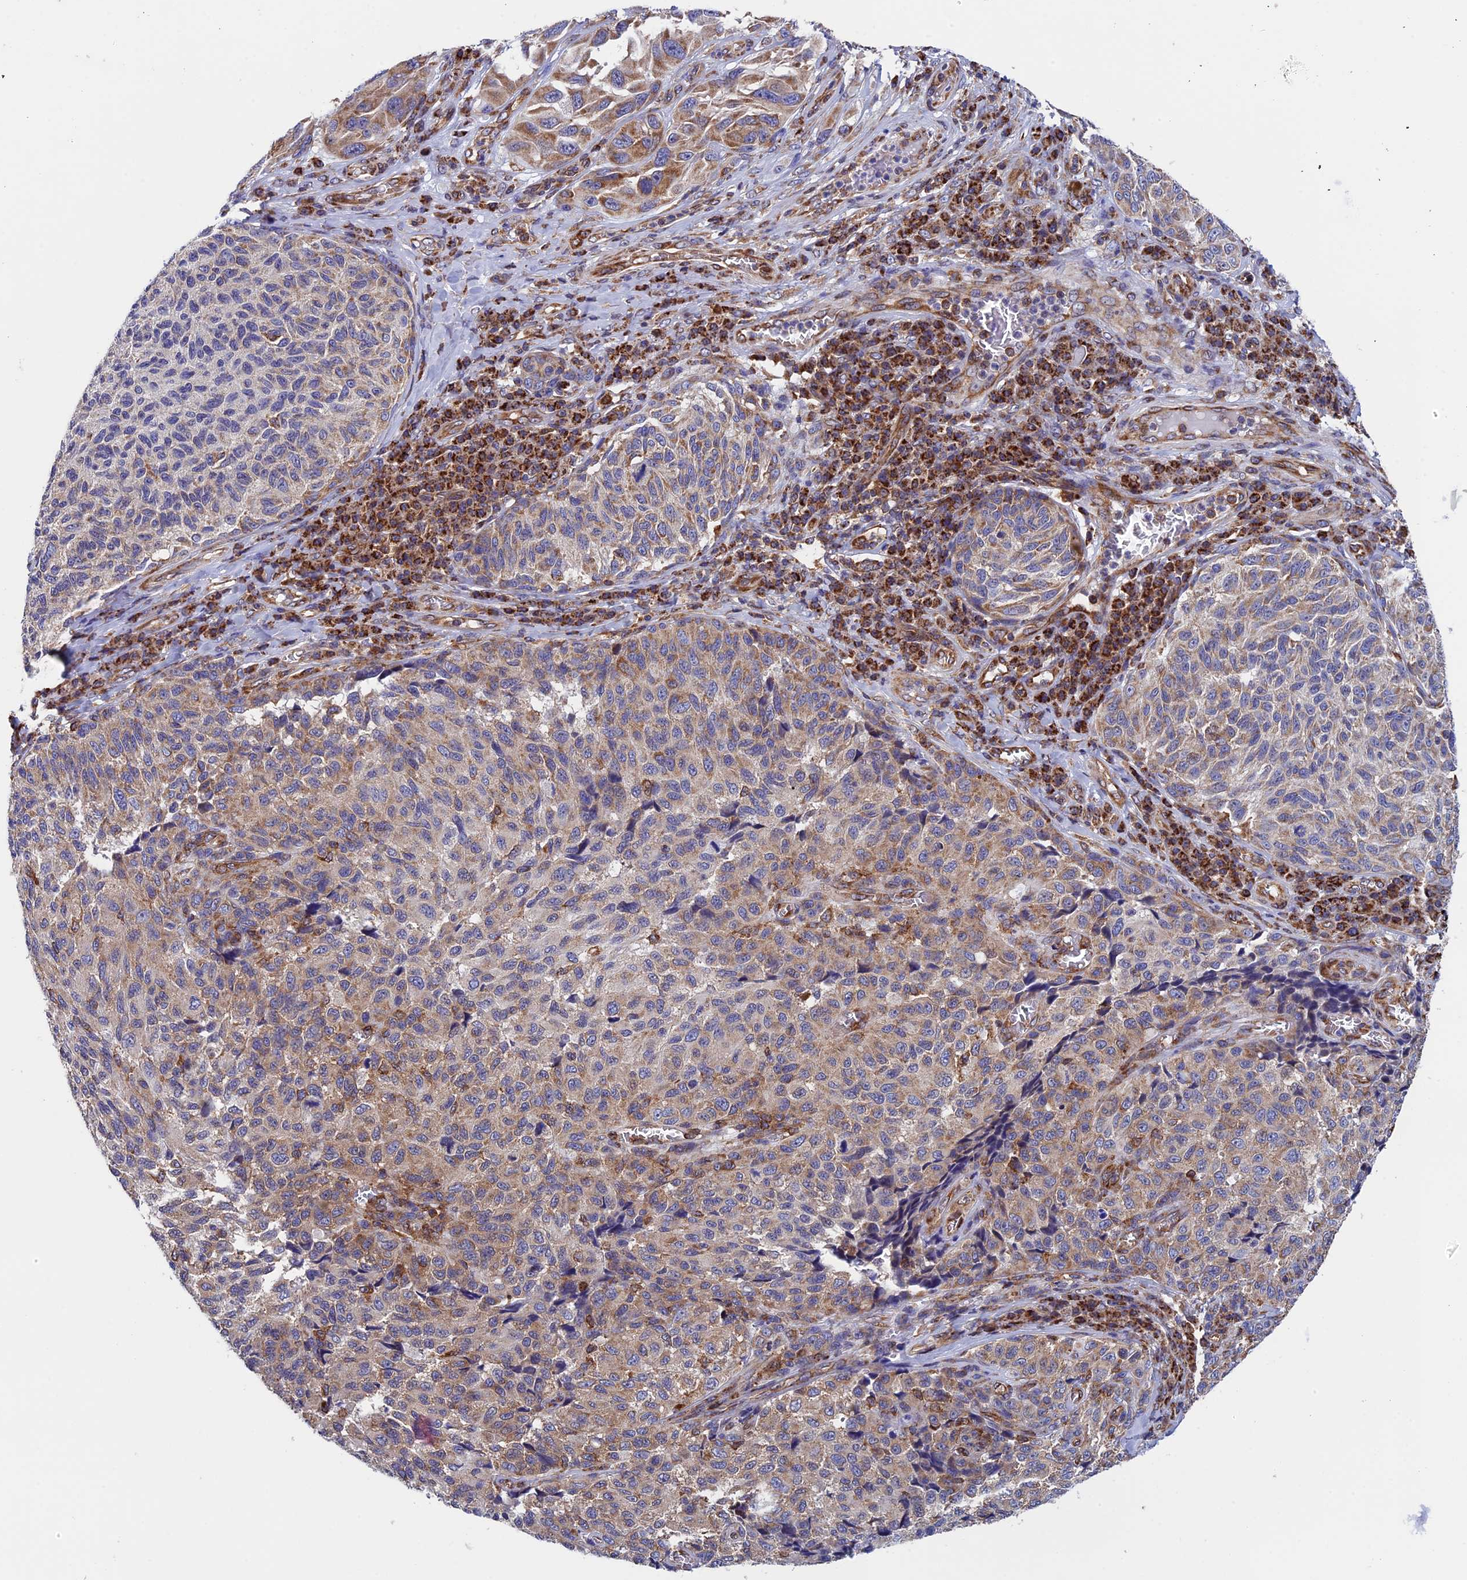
{"staining": {"intensity": "moderate", "quantity": "25%-75%", "location": "cytoplasmic/membranous"}, "tissue": "melanoma", "cell_type": "Tumor cells", "image_type": "cancer", "snomed": [{"axis": "morphology", "description": "Malignant melanoma, NOS"}, {"axis": "topography", "description": "Skin"}], "caption": "Immunohistochemical staining of human melanoma reveals medium levels of moderate cytoplasmic/membranous positivity in about 25%-75% of tumor cells.", "gene": "SLC9A5", "patient": {"sex": "female", "age": 73}}